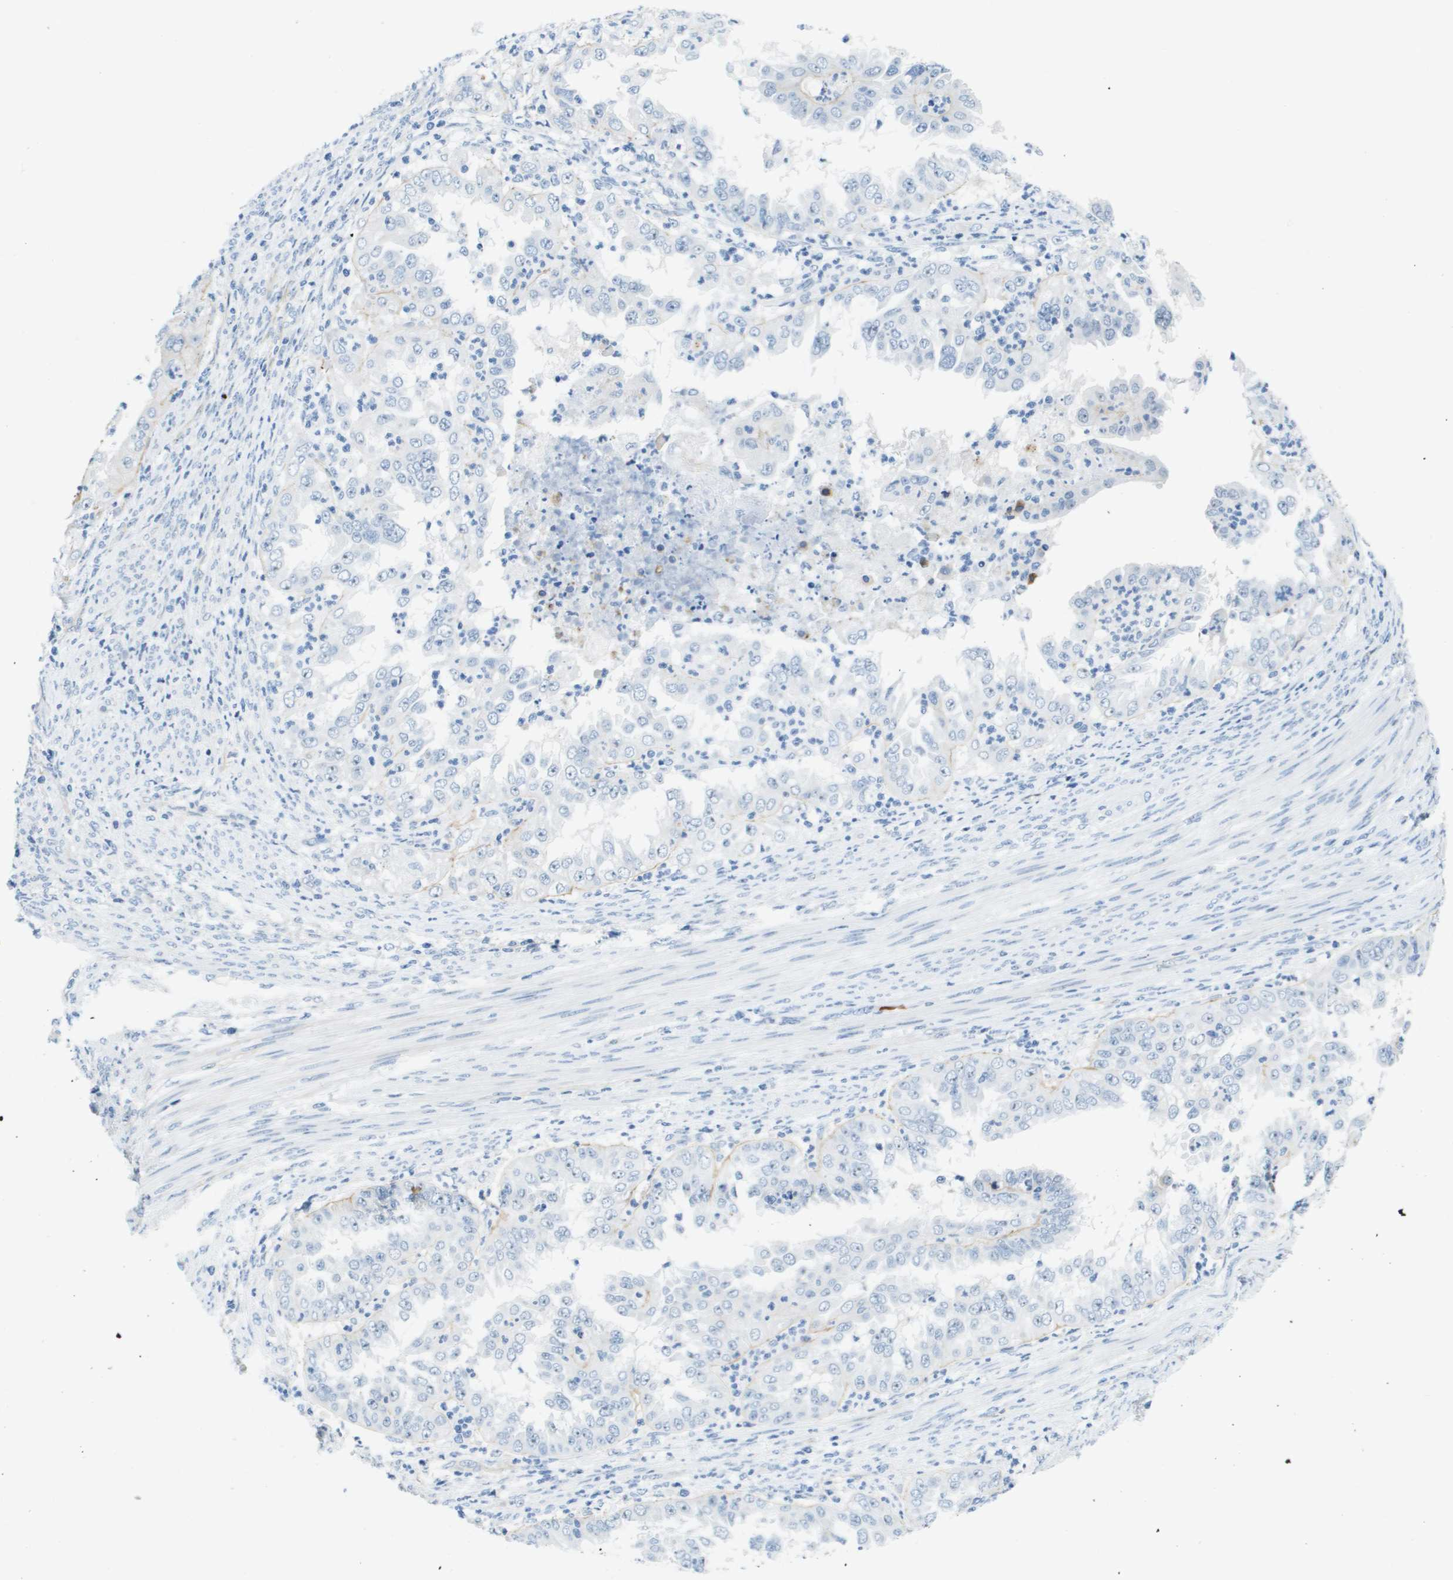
{"staining": {"intensity": "negative", "quantity": "none", "location": "none"}, "tissue": "endometrial cancer", "cell_type": "Tumor cells", "image_type": "cancer", "snomed": [{"axis": "morphology", "description": "Adenocarcinoma, NOS"}, {"axis": "topography", "description": "Endometrium"}], "caption": "Immunohistochemistry (IHC) image of human endometrial cancer stained for a protein (brown), which shows no expression in tumor cells. The staining was performed using DAB to visualize the protein expression in brown, while the nuclei were stained in blue with hematoxylin (Magnification: 20x).", "gene": "ITGA6", "patient": {"sex": "female", "age": 85}}